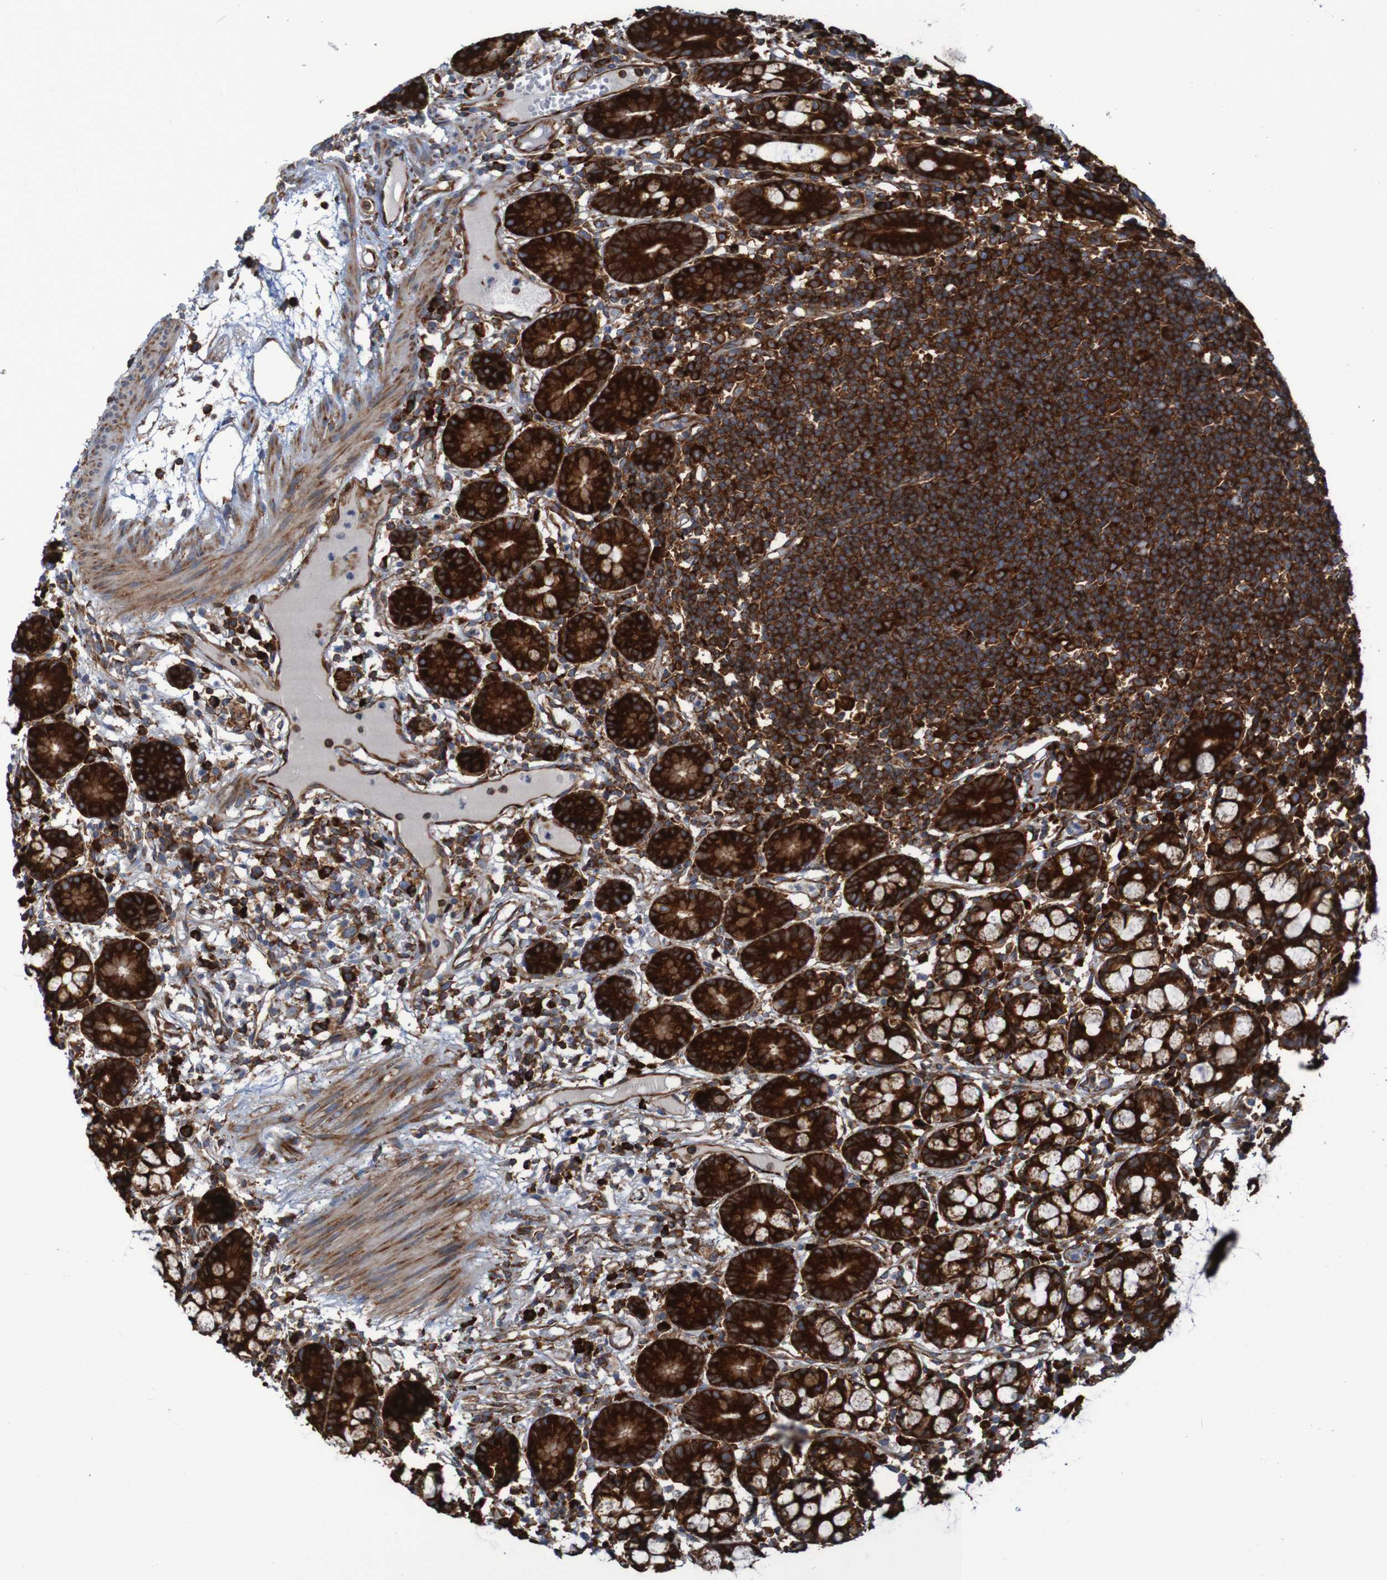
{"staining": {"intensity": "strong", "quantity": ">75%", "location": "cytoplasmic/membranous"}, "tissue": "small intestine", "cell_type": "Glandular cells", "image_type": "normal", "snomed": [{"axis": "morphology", "description": "Normal tissue, NOS"}, {"axis": "morphology", "description": "Cystadenocarcinoma, serous, Metastatic site"}, {"axis": "topography", "description": "Small intestine"}], "caption": "A high-resolution photomicrograph shows IHC staining of normal small intestine, which displays strong cytoplasmic/membranous positivity in about >75% of glandular cells.", "gene": "RPL10", "patient": {"sex": "female", "age": 61}}